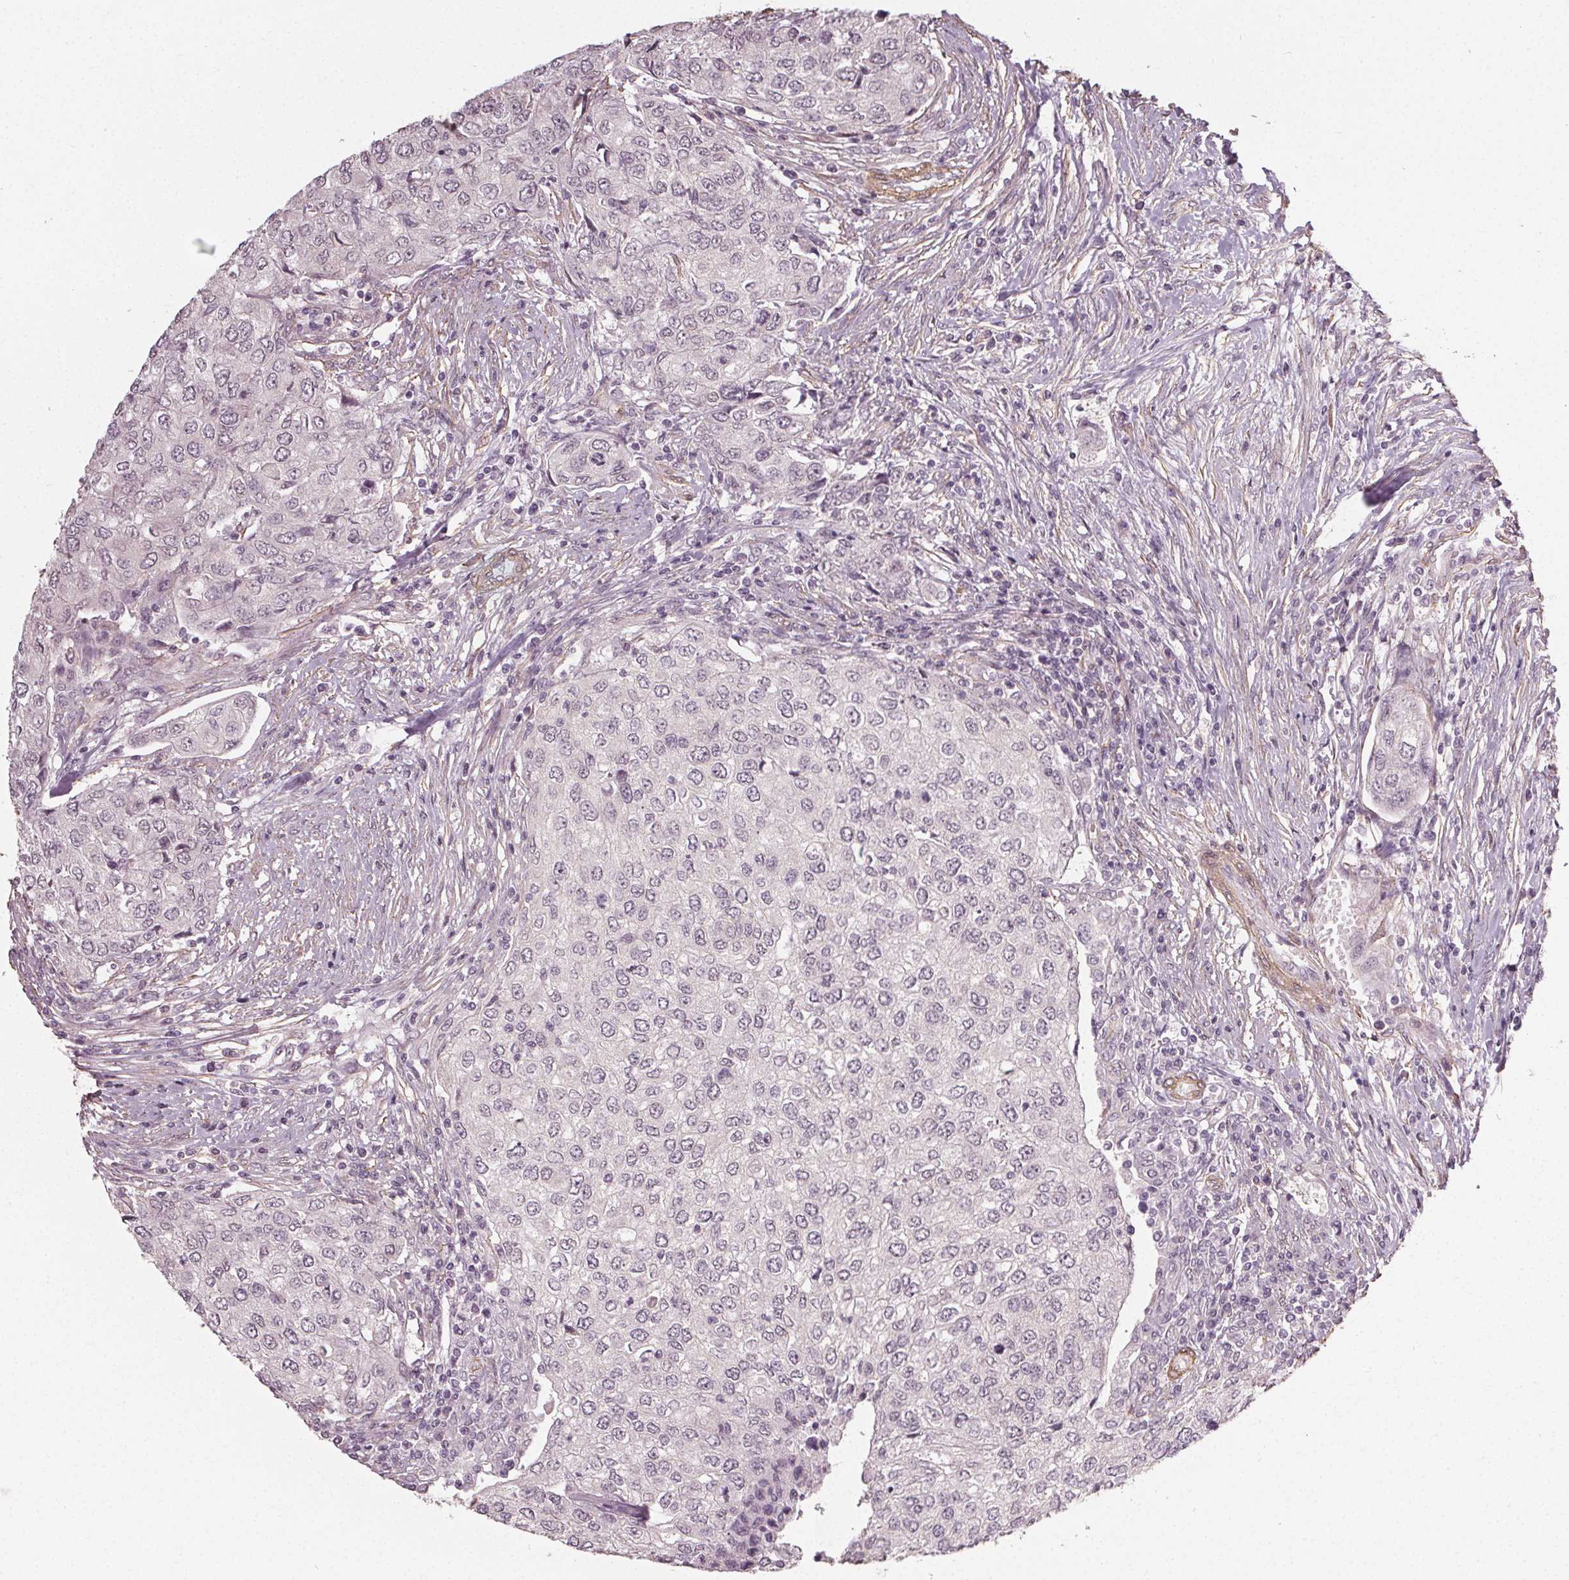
{"staining": {"intensity": "negative", "quantity": "none", "location": "none"}, "tissue": "urothelial cancer", "cell_type": "Tumor cells", "image_type": "cancer", "snomed": [{"axis": "morphology", "description": "Urothelial carcinoma, High grade"}, {"axis": "topography", "description": "Urinary bladder"}], "caption": "There is no significant staining in tumor cells of urothelial cancer. The staining is performed using DAB (3,3'-diaminobenzidine) brown chromogen with nuclei counter-stained in using hematoxylin.", "gene": "PKP1", "patient": {"sex": "female", "age": 78}}